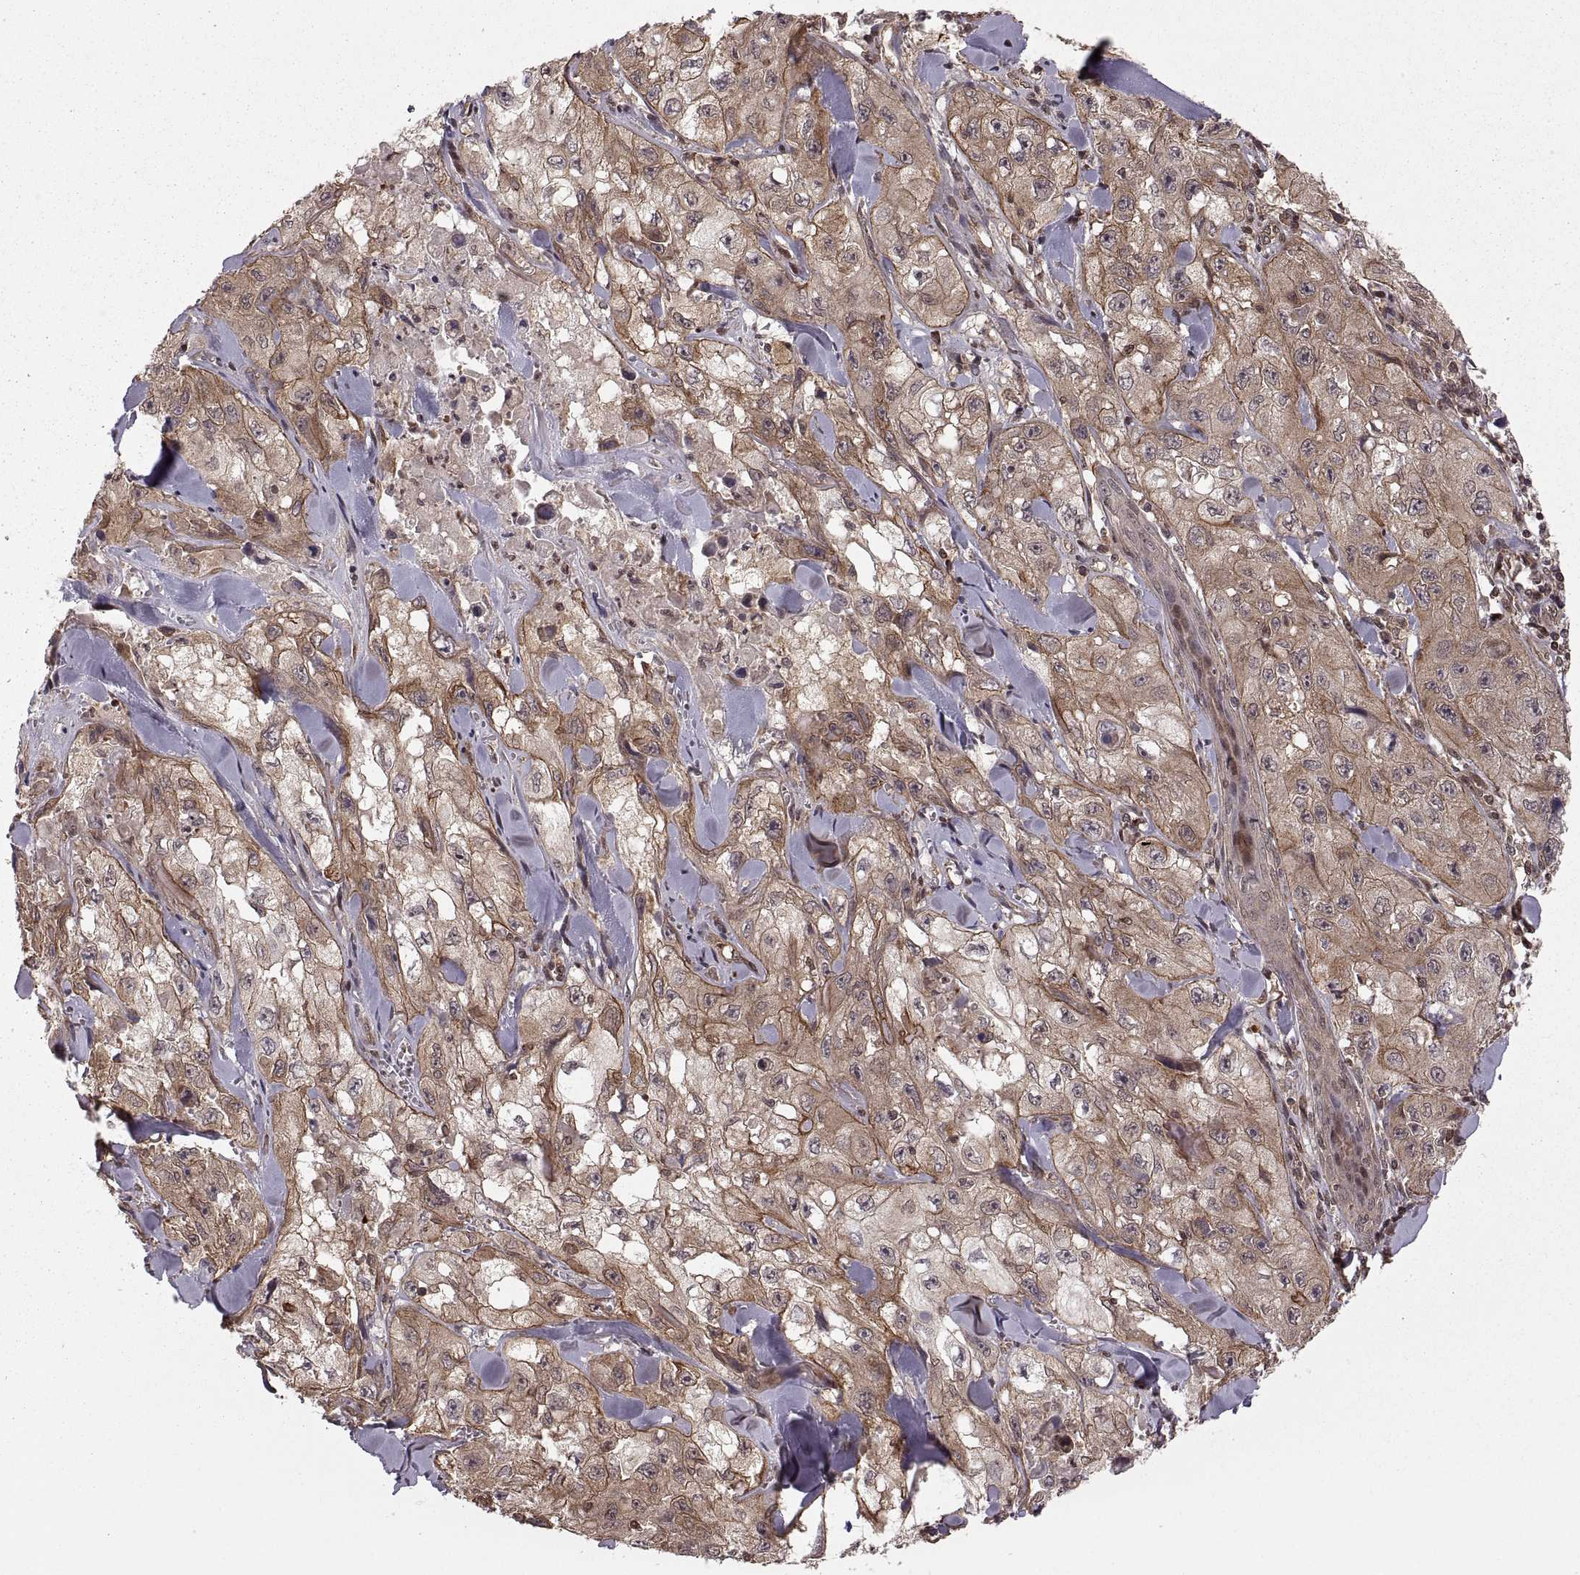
{"staining": {"intensity": "moderate", "quantity": ">75%", "location": "cytoplasmic/membranous"}, "tissue": "skin cancer", "cell_type": "Tumor cells", "image_type": "cancer", "snomed": [{"axis": "morphology", "description": "Squamous cell carcinoma, NOS"}, {"axis": "topography", "description": "Skin"}, {"axis": "topography", "description": "Subcutis"}], "caption": "Brown immunohistochemical staining in human skin squamous cell carcinoma displays moderate cytoplasmic/membranous expression in approximately >75% of tumor cells. The staining was performed using DAB (3,3'-diaminobenzidine) to visualize the protein expression in brown, while the nuclei were stained in blue with hematoxylin (Magnification: 20x).", "gene": "DEDD", "patient": {"sex": "male", "age": 73}}